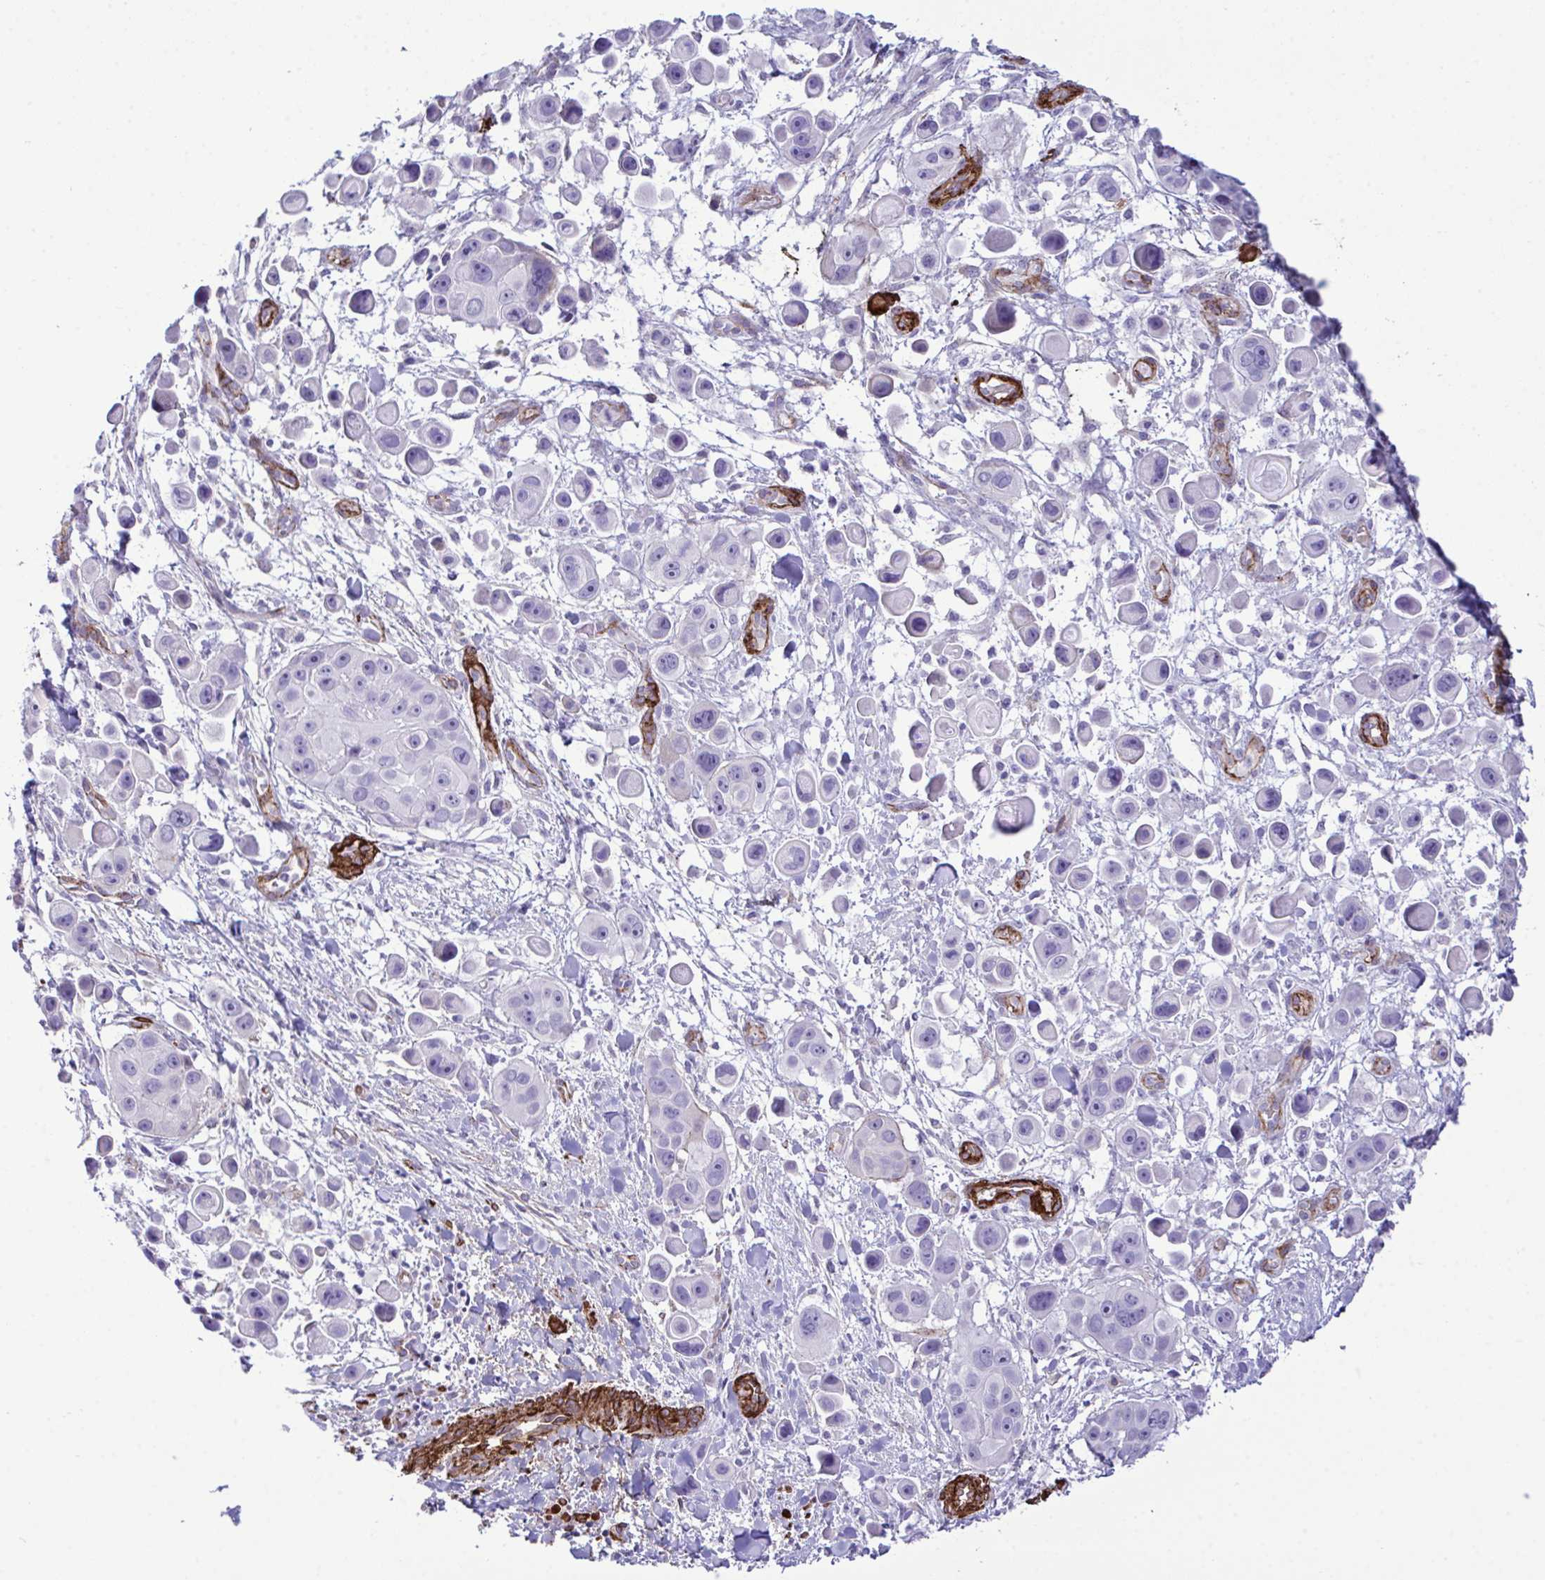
{"staining": {"intensity": "weak", "quantity": "<25%", "location": "nuclear"}, "tissue": "skin cancer", "cell_type": "Tumor cells", "image_type": "cancer", "snomed": [{"axis": "morphology", "description": "Squamous cell carcinoma, NOS"}, {"axis": "topography", "description": "Skin"}], "caption": "Skin squamous cell carcinoma stained for a protein using immunohistochemistry reveals no positivity tumor cells.", "gene": "SYNPO2L", "patient": {"sex": "male", "age": 67}}